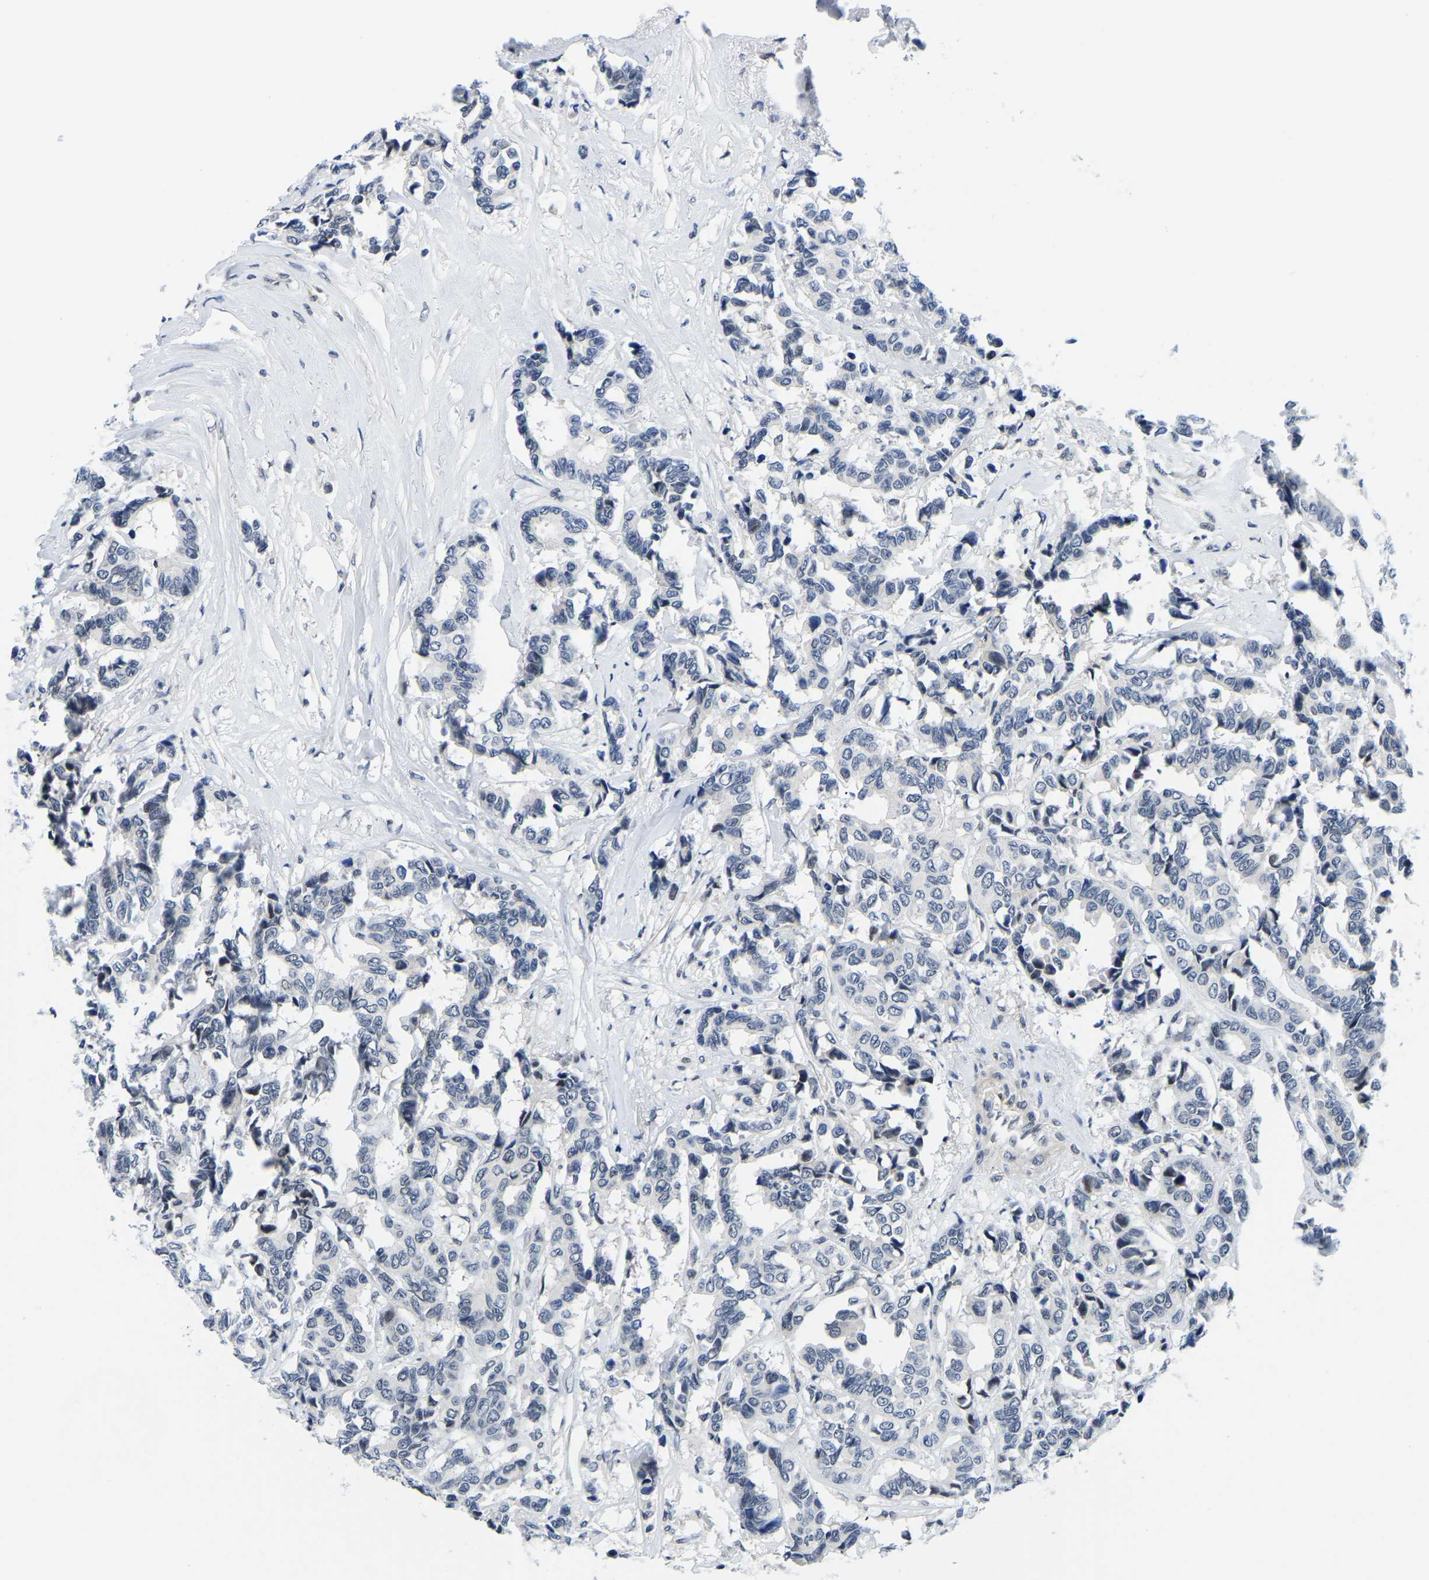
{"staining": {"intensity": "negative", "quantity": "none", "location": "none"}, "tissue": "breast cancer", "cell_type": "Tumor cells", "image_type": "cancer", "snomed": [{"axis": "morphology", "description": "Duct carcinoma"}, {"axis": "topography", "description": "Breast"}], "caption": "Human breast cancer stained for a protein using immunohistochemistry exhibits no expression in tumor cells.", "gene": "POLDIP3", "patient": {"sex": "female", "age": 87}}